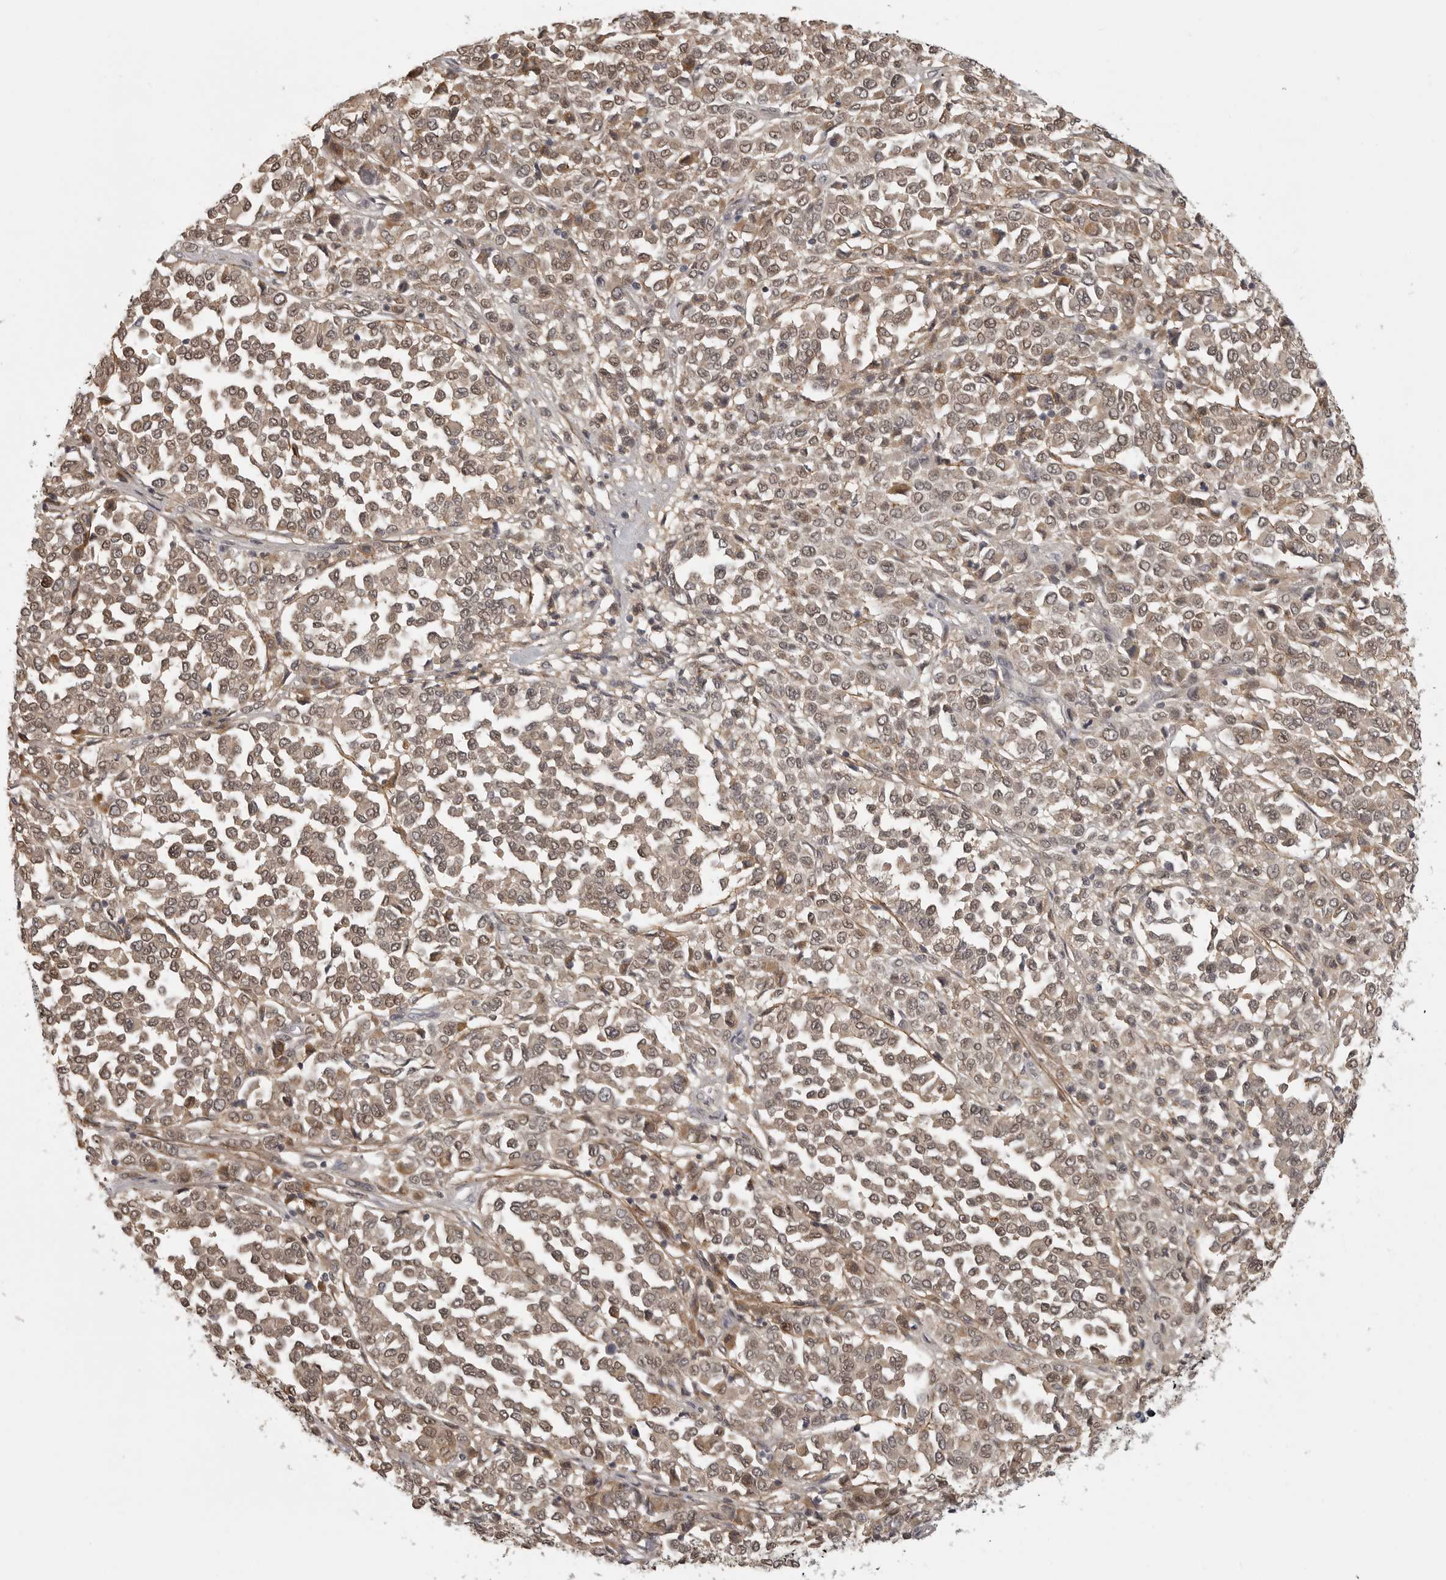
{"staining": {"intensity": "moderate", "quantity": ">75%", "location": "cytoplasmic/membranous,nuclear"}, "tissue": "melanoma", "cell_type": "Tumor cells", "image_type": "cancer", "snomed": [{"axis": "morphology", "description": "Malignant melanoma, Metastatic site"}, {"axis": "topography", "description": "Pancreas"}], "caption": "Malignant melanoma (metastatic site) tissue exhibits moderate cytoplasmic/membranous and nuclear expression in approximately >75% of tumor cells, visualized by immunohistochemistry.", "gene": "UROD", "patient": {"sex": "female", "age": 30}}